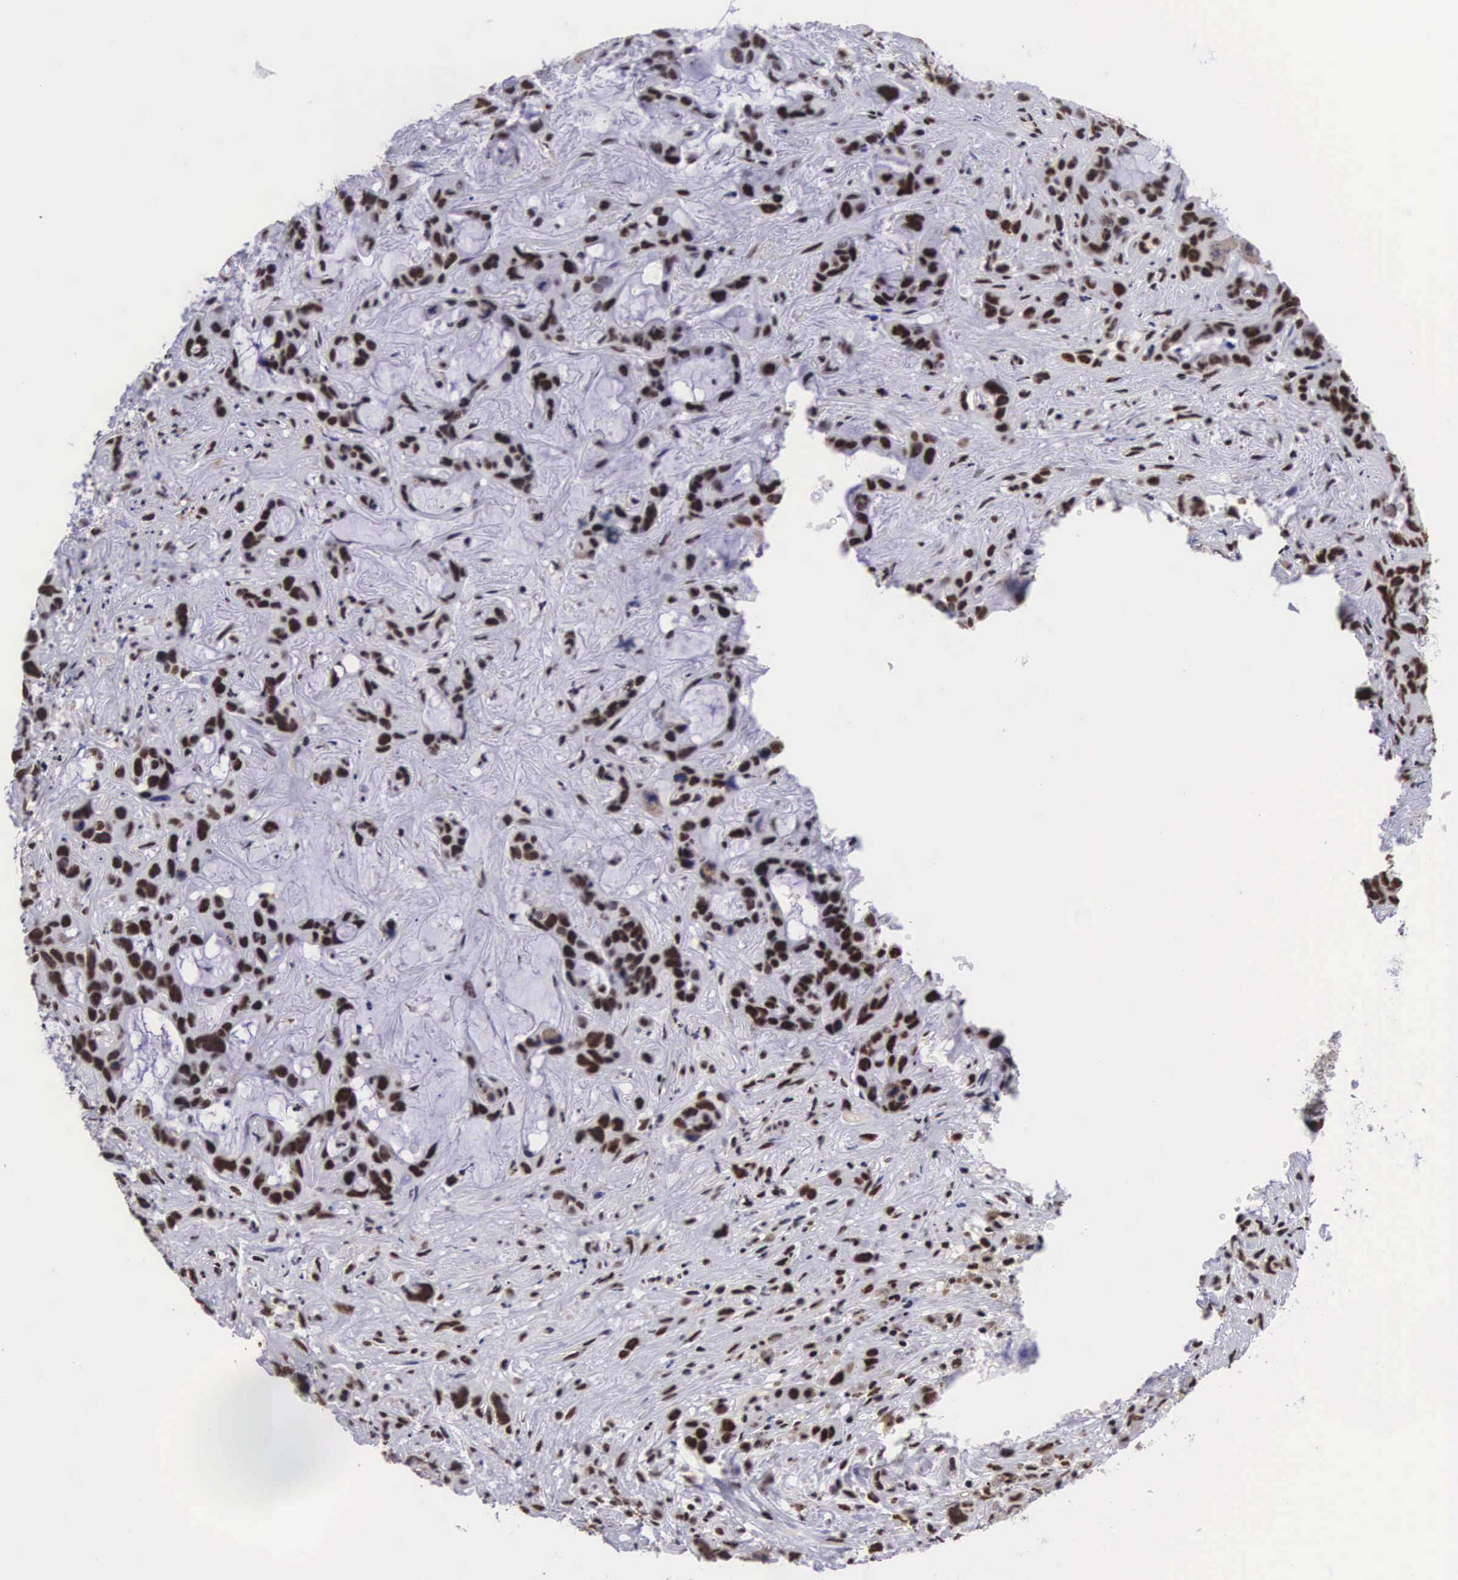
{"staining": {"intensity": "moderate", "quantity": ">75%", "location": "nuclear"}, "tissue": "liver cancer", "cell_type": "Tumor cells", "image_type": "cancer", "snomed": [{"axis": "morphology", "description": "Cholangiocarcinoma"}, {"axis": "topography", "description": "Liver"}], "caption": "Immunohistochemistry (IHC) (DAB) staining of human liver cholangiocarcinoma reveals moderate nuclear protein staining in approximately >75% of tumor cells.", "gene": "SF3A1", "patient": {"sex": "female", "age": 65}}